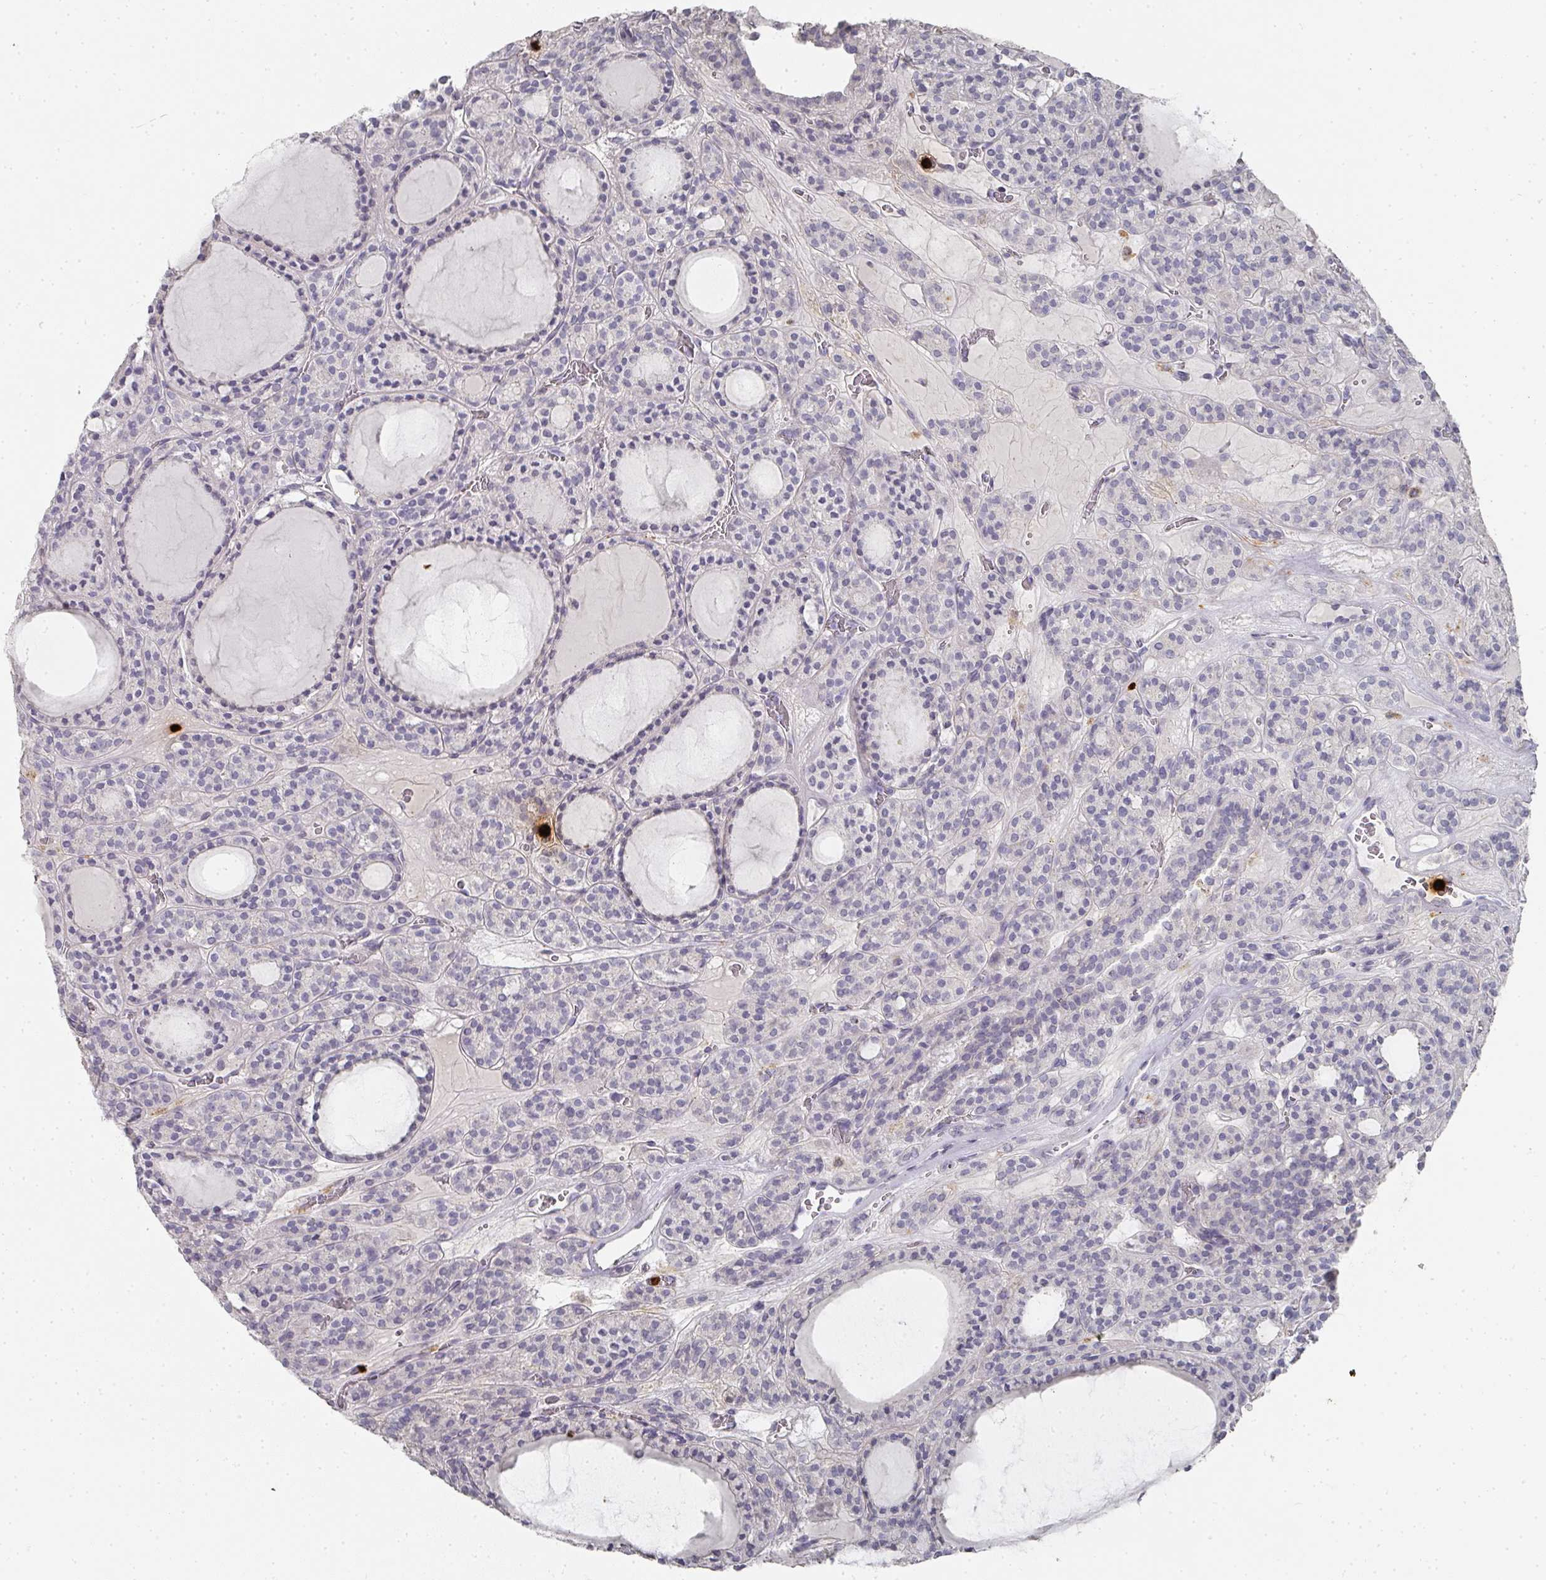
{"staining": {"intensity": "negative", "quantity": "none", "location": "none"}, "tissue": "thyroid cancer", "cell_type": "Tumor cells", "image_type": "cancer", "snomed": [{"axis": "morphology", "description": "Follicular adenoma carcinoma, NOS"}, {"axis": "topography", "description": "Thyroid gland"}], "caption": "Thyroid follicular adenoma carcinoma was stained to show a protein in brown. There is no significant expression in tumor cells.", "gene": "CAMP", "patient": {"sex": "female", "age": 63}}